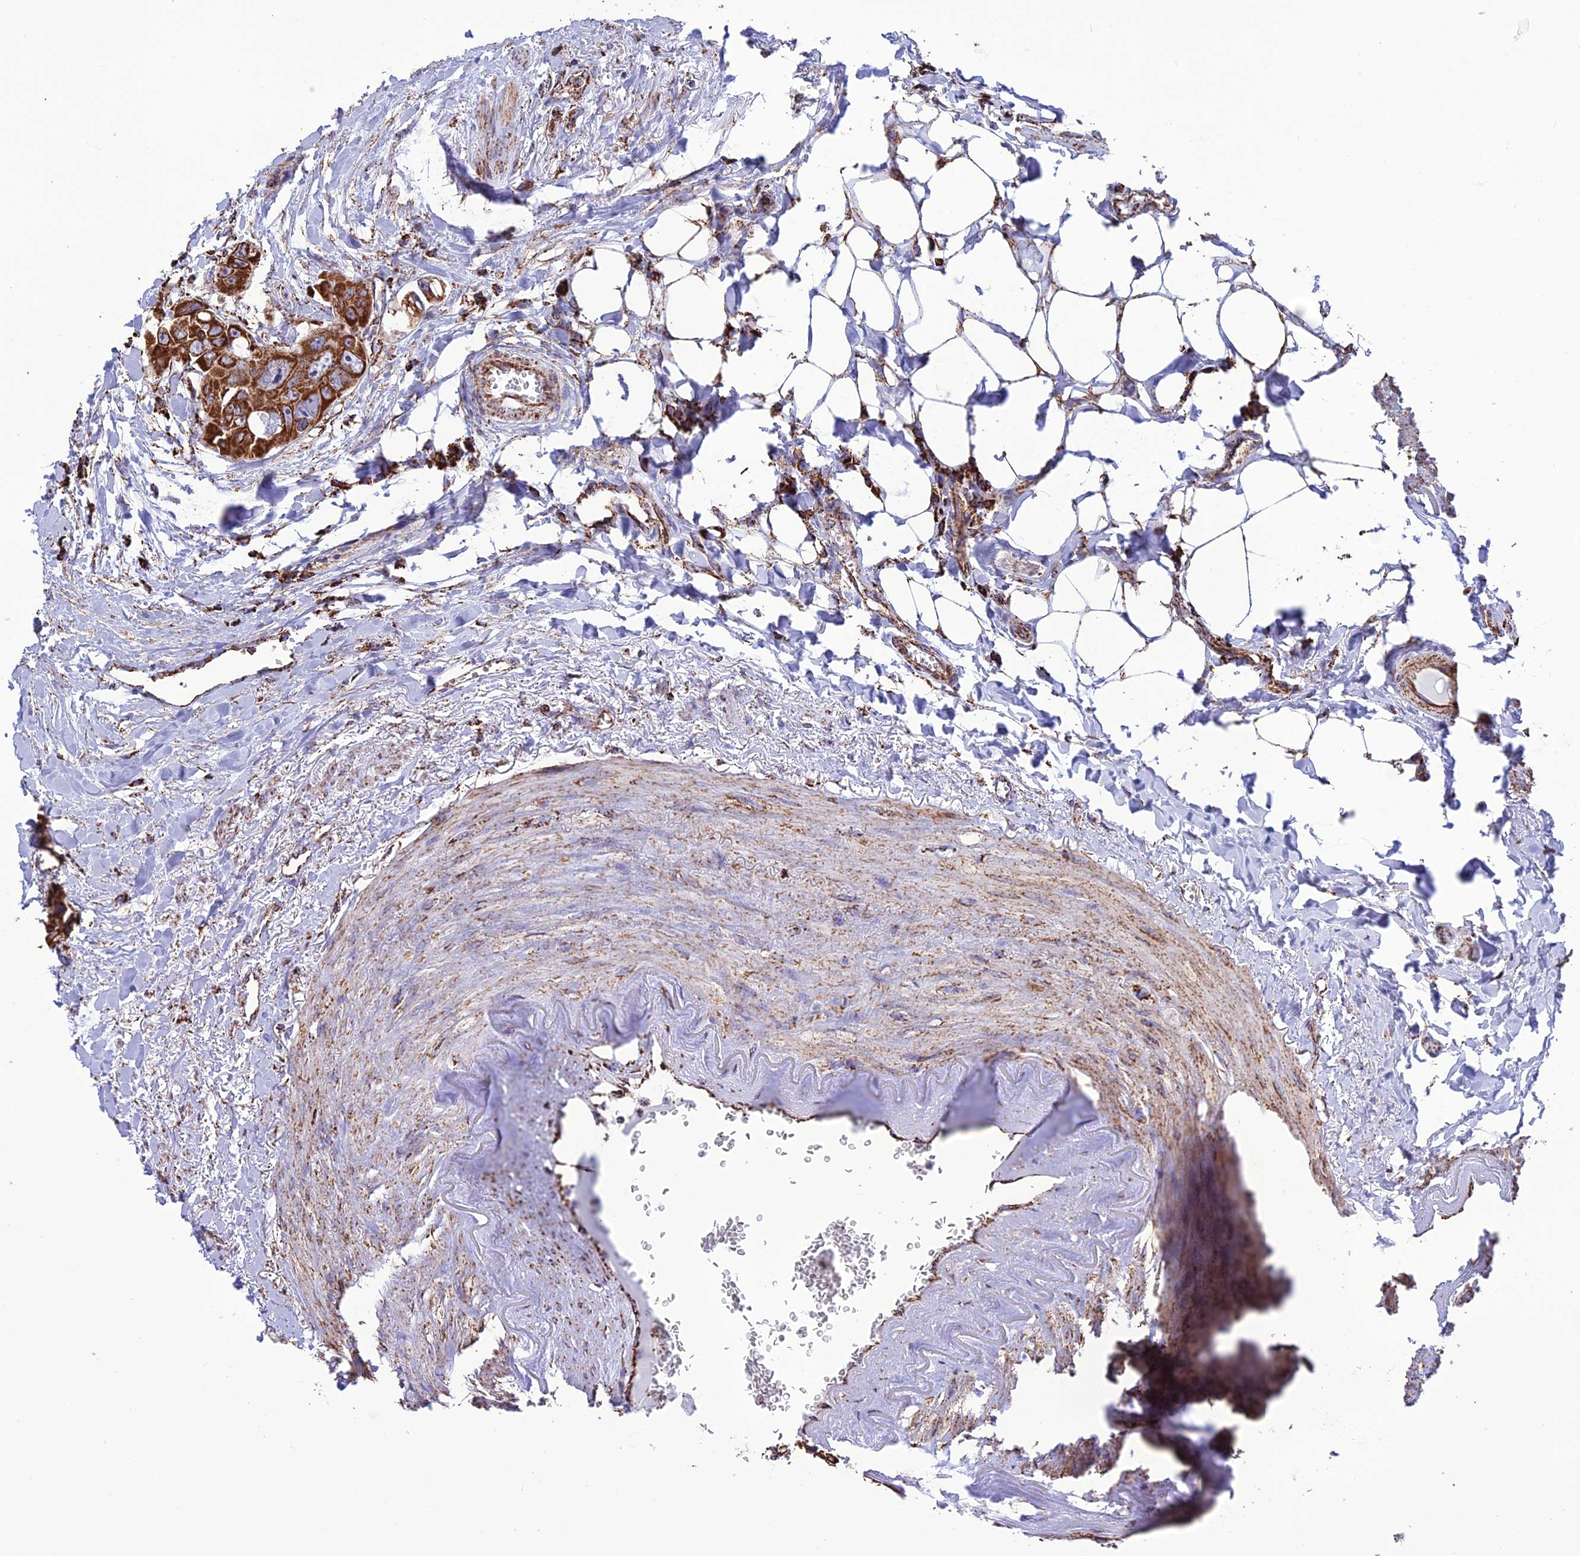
{"staining": {"intensity": "strong", "quantity": ">75%", "location": "cytoplasmic/membranous"}, "tissue": "colorectal cancer", "cell_type": "Tumor cells", "image_type": "cancer", "snomed": [{"axis": "morphology", "description": "Adenocarcinoma, NOS"}, {"axis": "topography", "description": "Rectum"}], "caption": "Immunohistochemistry (IHC) photomicrograph of neoplastic tissue: adenocarcinoma (colorectal) stained using immunohistochemistry (IHC) reveals high levels of strong protein expression localized specifically in the cytoplasmic/membranous of tumor cells, appearing as a cytoplasmic/membranous brown color.", "gene": "NDUFAF1", "patient": {"sex": "male", "age": 87}}